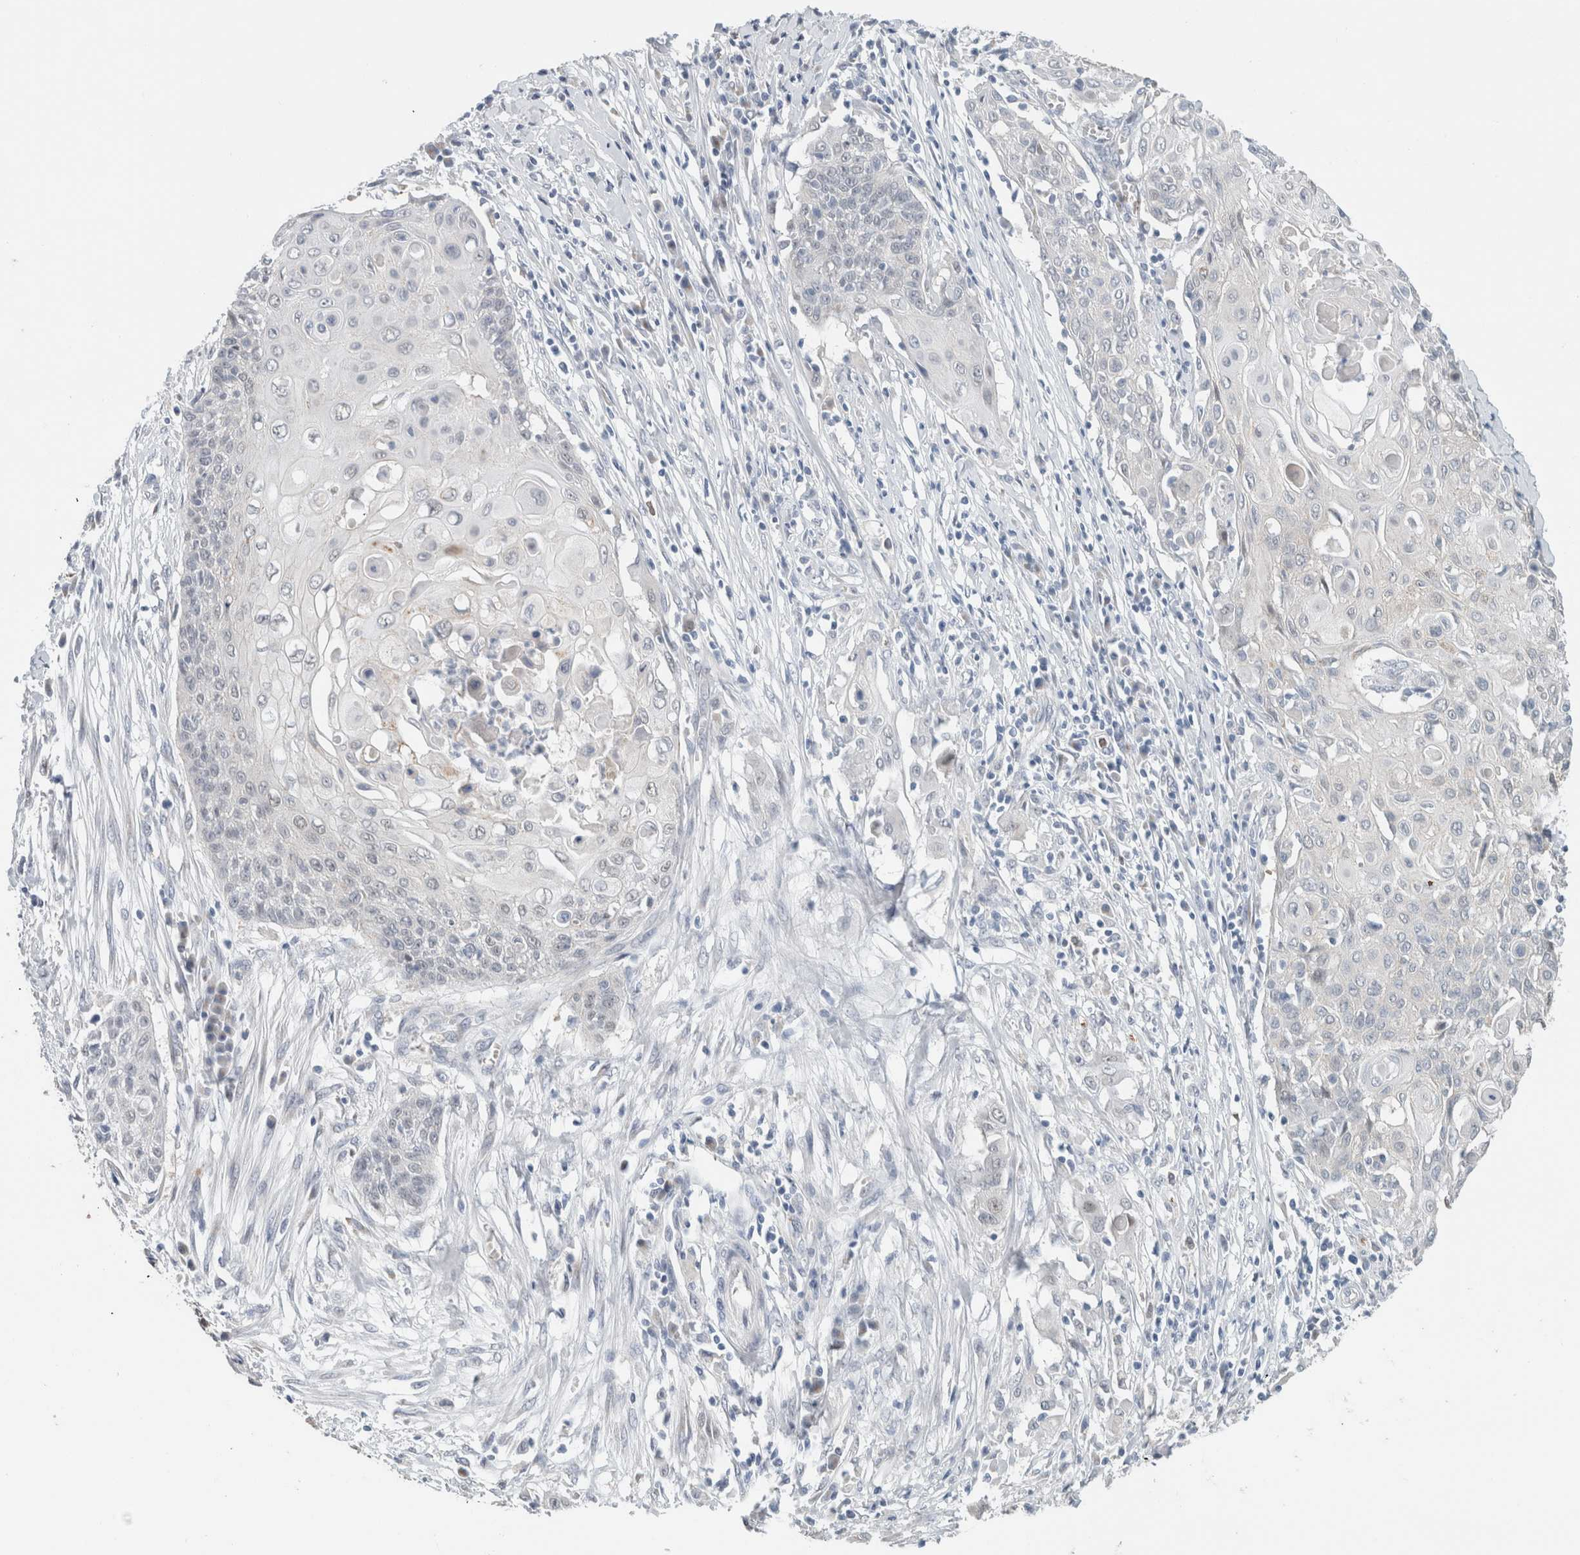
{"staining": {"intensity": "negative", "quantity": "none", "location": "none"}, "tissue": "cervical cancer", "cell_type": "Tumor cells", "image_type": "cancer", "snomed": [{"axis": "morphology", "description": "Squamous cell carcinoma, NOS"}, {"axis": "topography", "description": "Cervix"}], "caption": "The photomicrograph reveals no significant staining in tumor cells of cervical cancer (squamous cell carcinoma).", "gene": "CRAT", "patient": {"sex": "female", "age": 39}}